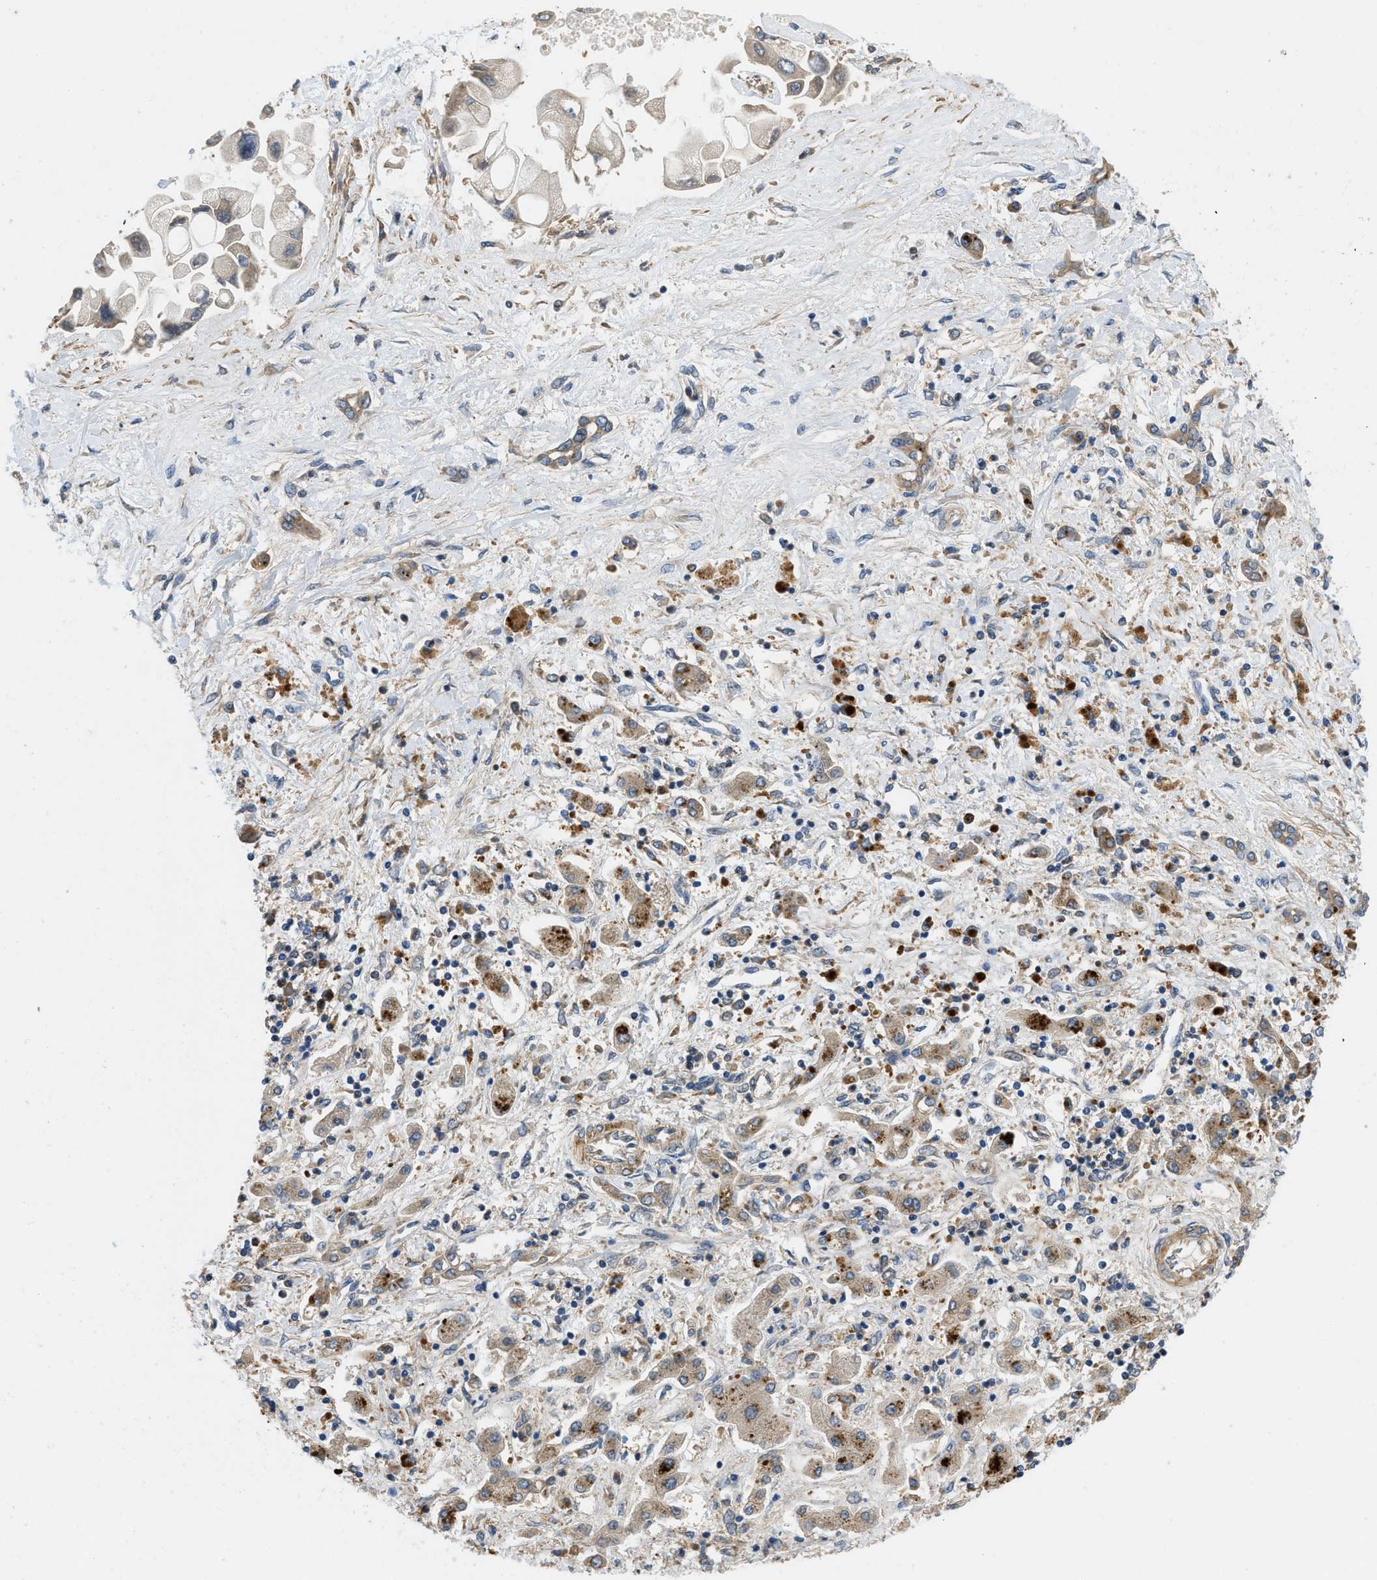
{"staining": {"intensity": "weak", "quantity": "<25%", "location": "cytoplasmic/membranous"}, "tissue": "liver cancer", "cell_type": "Tumor cells", "image_type": "cancer", "snomed": [{"axis": "morphology", "description": "Cholangiocarcinoma"}, {"axis": "topography", "description": "Liver"}], "caption": "Image shows no protein positivity in tumor cells of cholangiocarcinoma (liver) tissue.", "gene": "GPR31", "patient": {"sex": "male", "age": 50}}